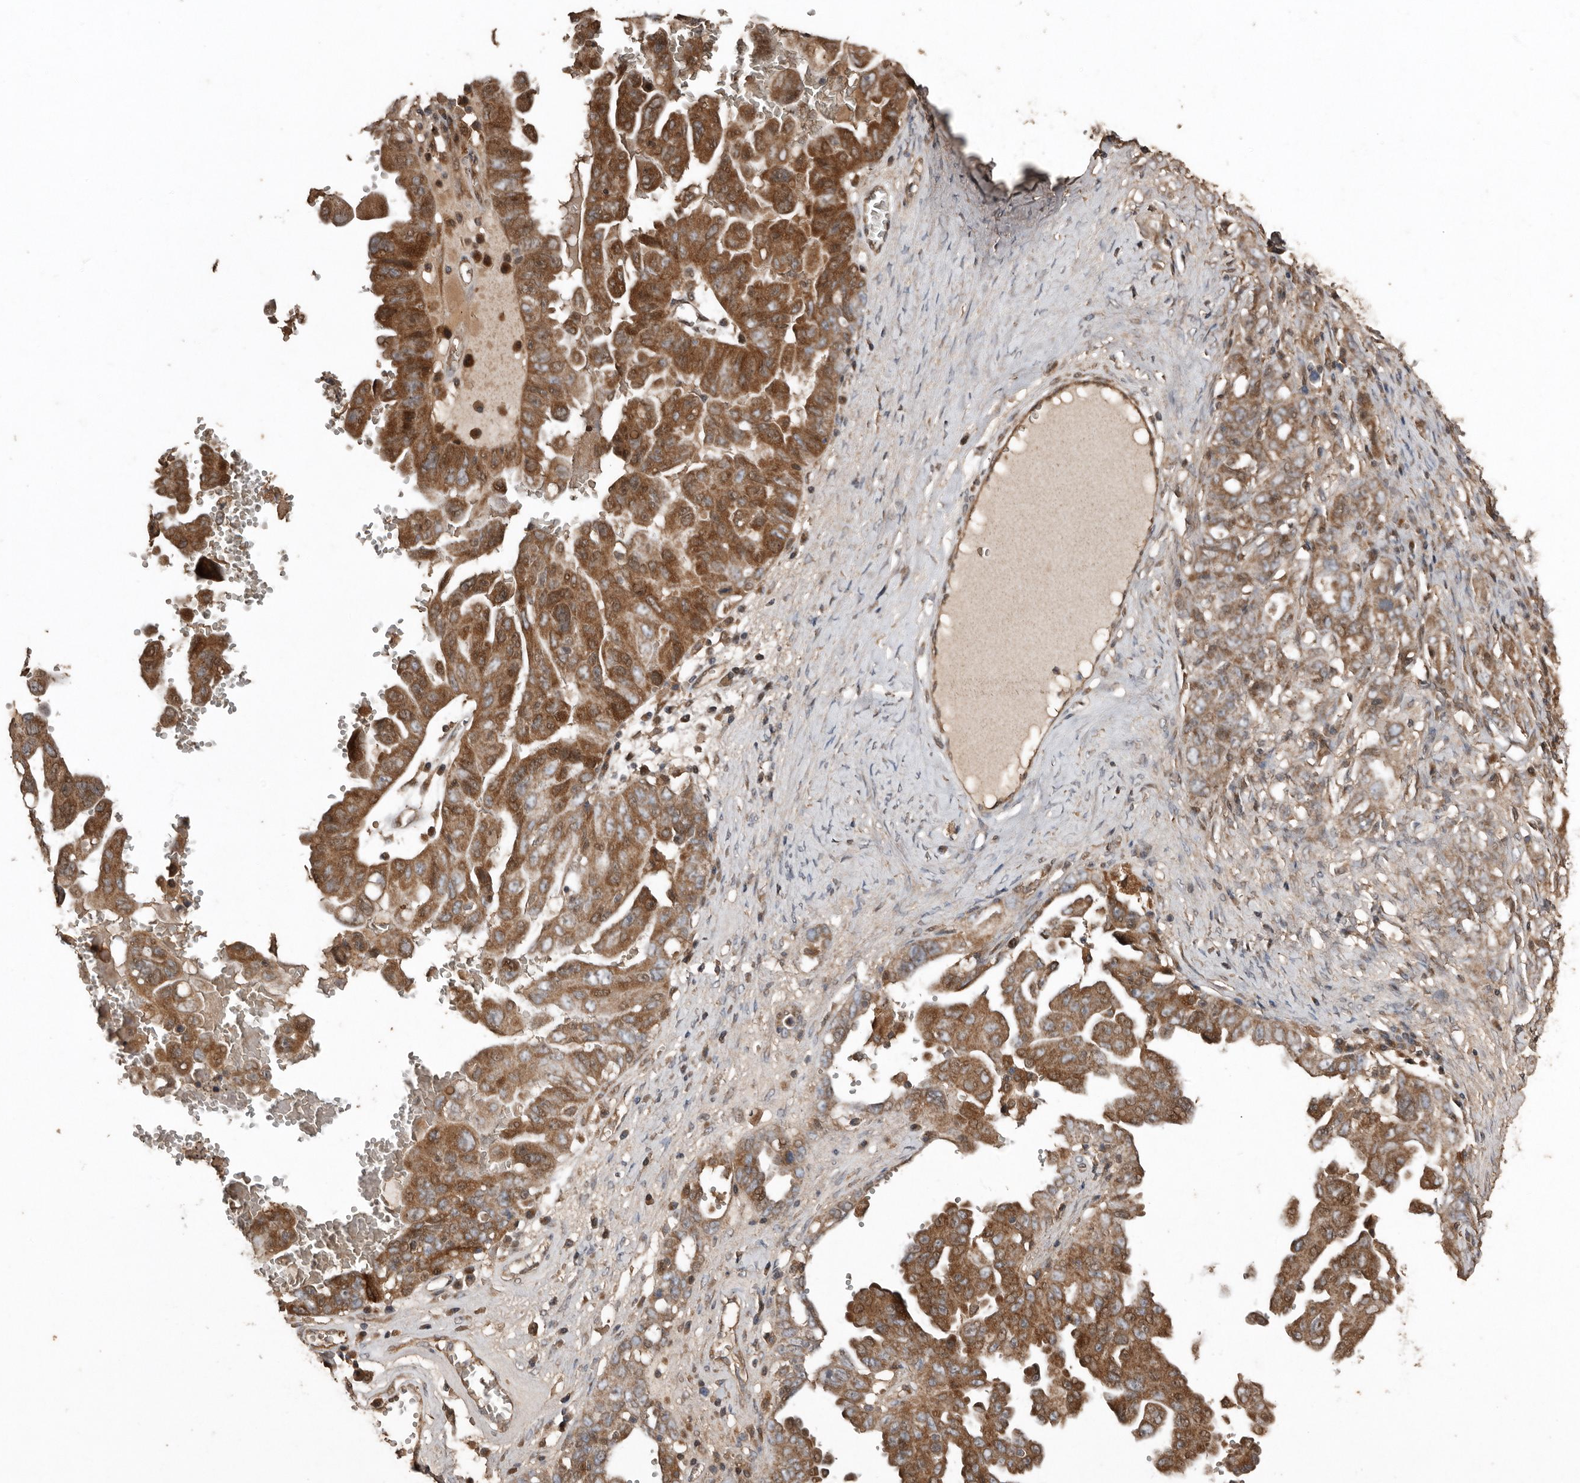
{"staining": {"intensity": "moderate", "quantity": ">75%", "location": "cytoplasmic/membranous"}, "tissue": "ovarian cancer", "cell_type": "Tumor cells", "image_type": "cancer", "snomed": [{"axis": "morphology", "description": "Carcinoma, endometroid"}, {"axis": "topography", "description": "Ovary"}], "caption": "A micrograph showing moderate cytoplasmic/membranous positivity in about >75% of tumor cells in ovarian endometroid carcinoma, as visualized by brown immunohistochemical staining.", "gene": "RANBP17", "patient": {"sex": "female", "age": 62}}